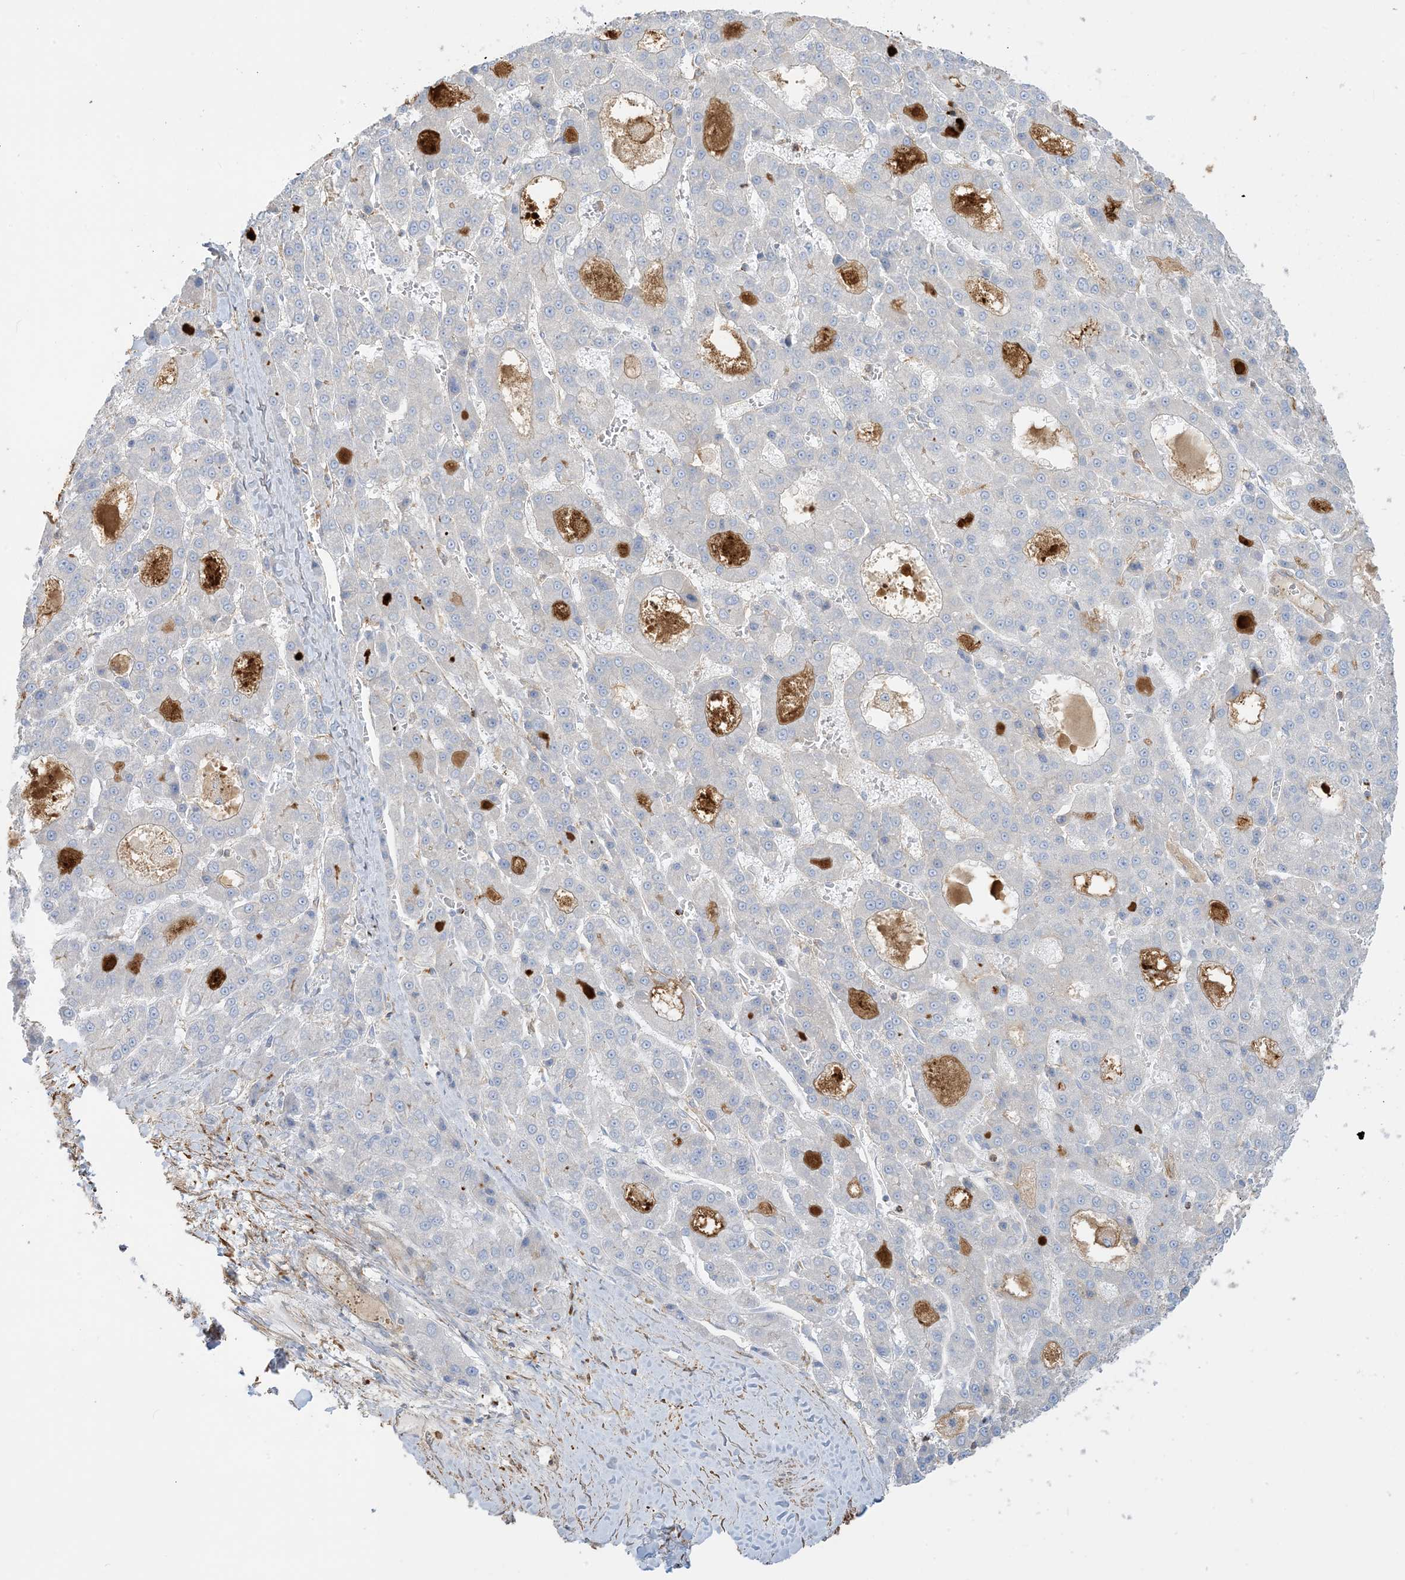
{"staining": {"intensity": "negative", "quantity": "none", "location": "none"}, "tissue": "liver cancer", "cell_type": "Tumor cells", "image_type": "cancer", "snomed": [{"axis": "morphology", "description": "Carcinoma, Hepatocellular, NOS"}, {"axis": "topography", "description": "Liver"}], "caption": "Photomicrograph shows no protein staining in tumor cells of liver hepatocellular carcinoma tissue. (Immunohistochemistry, brightfield microscopy, high magnification).", "gene": "GTF3C2", "patient": {"sex": "male", "age": 70}}